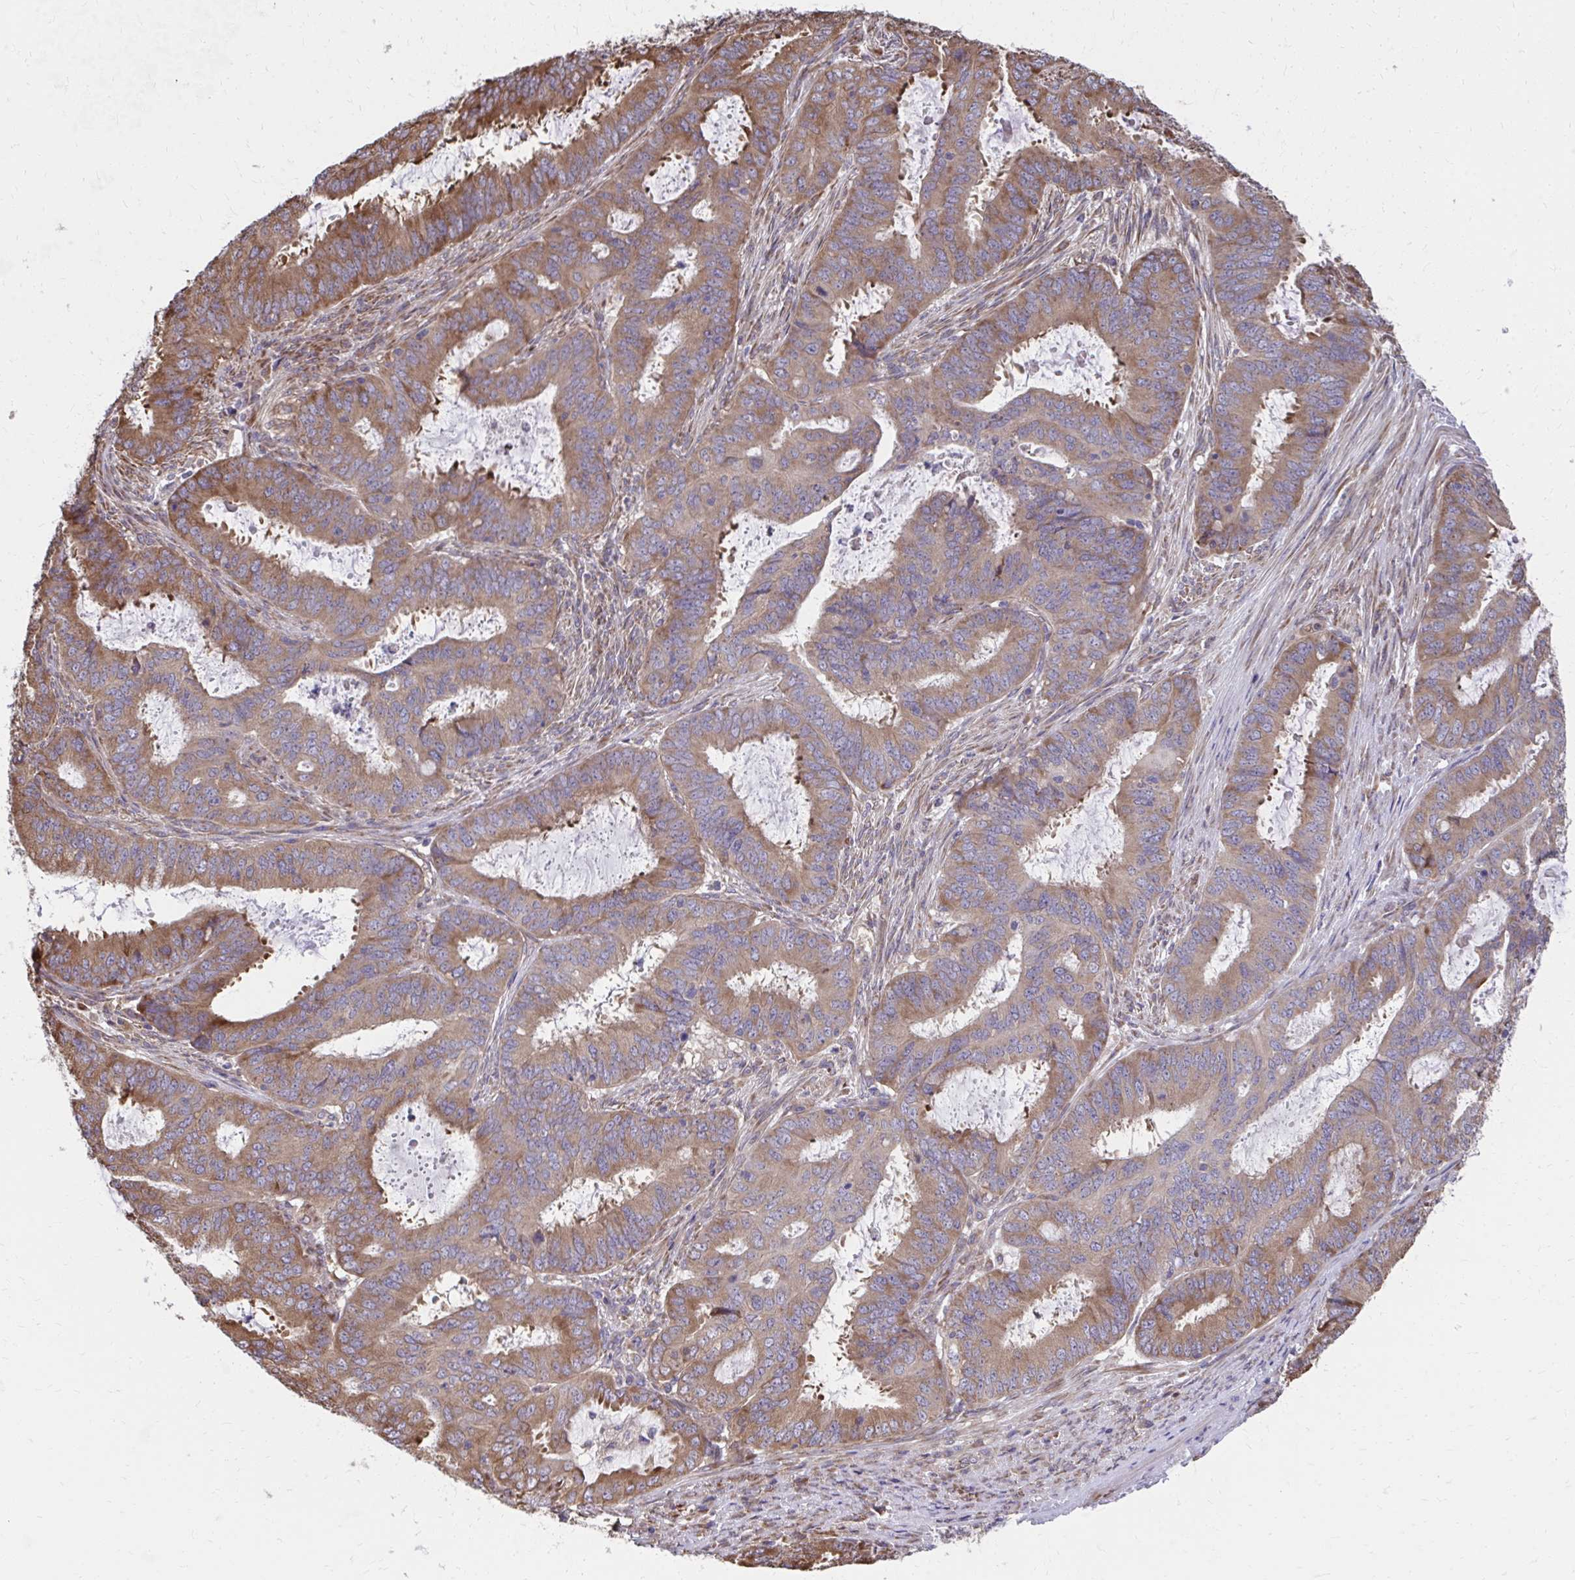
{"staining": {"intensity": "moderate", "quantity": ">75%", "location": "cytoplasmic/membranous"}, "tissue": "endometrial cancer", "cell_type": "Tumor cells", "image_type": "cancer", "snomed": [{"axis": "morphology", "description": "Adenocarcinoma, NOS"}, {"axis": "topography", "description": "Endometrium"}], "caption": "Tumor cells display medium levels of moderate cytoplasmic/membranous expression in approximately >75% of cells in adenocarcinoma (endometrial).", "gene": "ZNF778", "patient": {"sex": "female", "age": 51}}